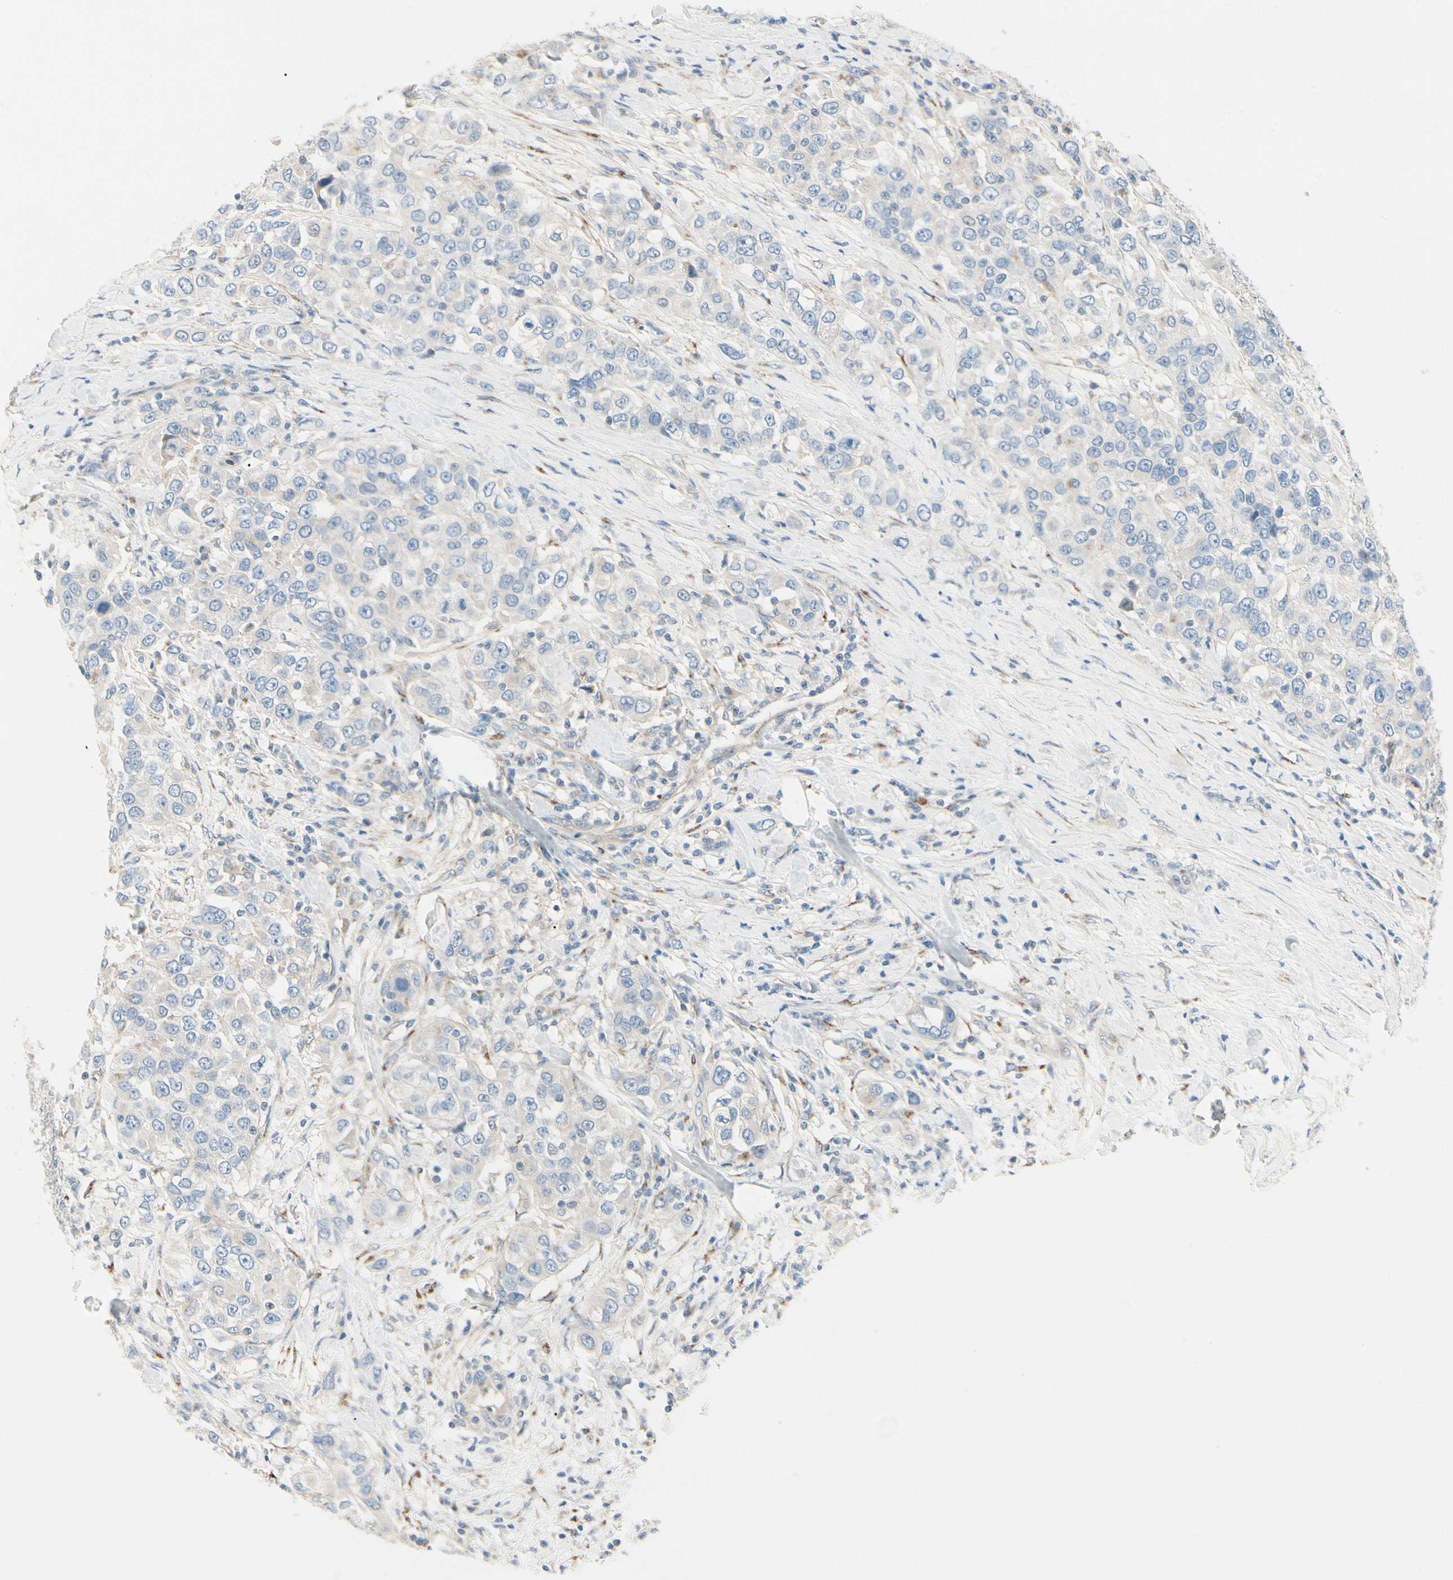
{"staining": {"intensity": "weak", "quantity": "<25%", "location": "cytoplasmic/membranous"}, "tissue": "urothelial cancer", "cell_type": "Tumor cells", "image_type": "cancer", "snomed": [{"axis": "morphology", "description": "Urothelial carcinoma, High grade"}, {"axis": "topography", "description": "Urinary bladder"}], "caption": "IHC micrograph of human urothelial cancer stained for a protein (brown), which shows no staining in tumor cells.", "gene": "ABCA3", "patient": {"sex": "female", "age": 80}}